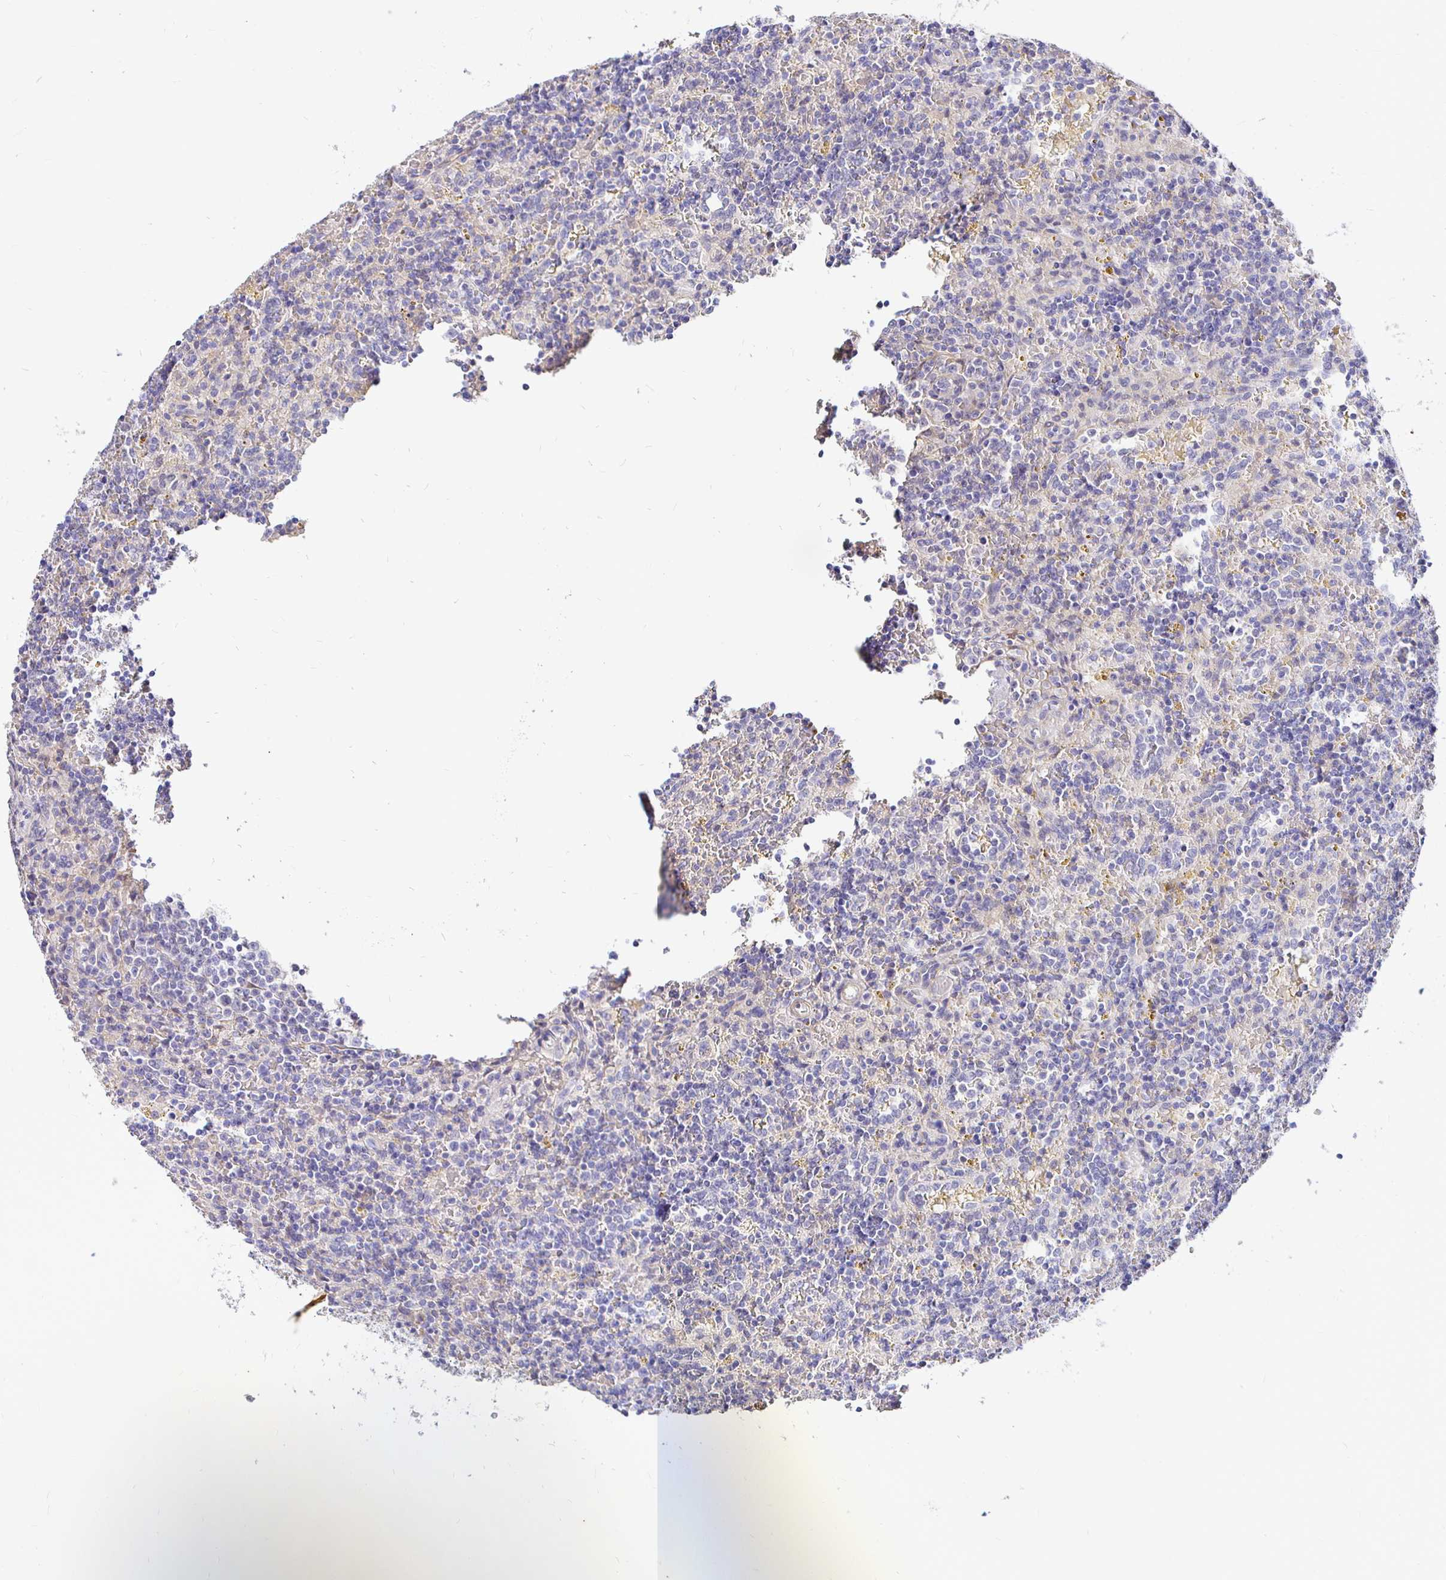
{"staining": {"intensity": "negative", "quantity": "none", "location": "none"}, "tissue": "lymphoma", "cell_type": "Tumor cells", "image_type": "cancer", "snomed": [{"axis": "morphology", "description": "Malignant lymphoma, non-Hodgkin's type, Low grade"}, {"axis": "topography", "description": "Spleen"}], "caption": "High power microscopy image of an immunohistochemistry image of low-grade malignant lymphoma, non-Hodgkin's type, revealing no significant expression in tumor cells.", "gene": "PALM2AKAP2", "patient": {"sex": "male", "age": 67}}